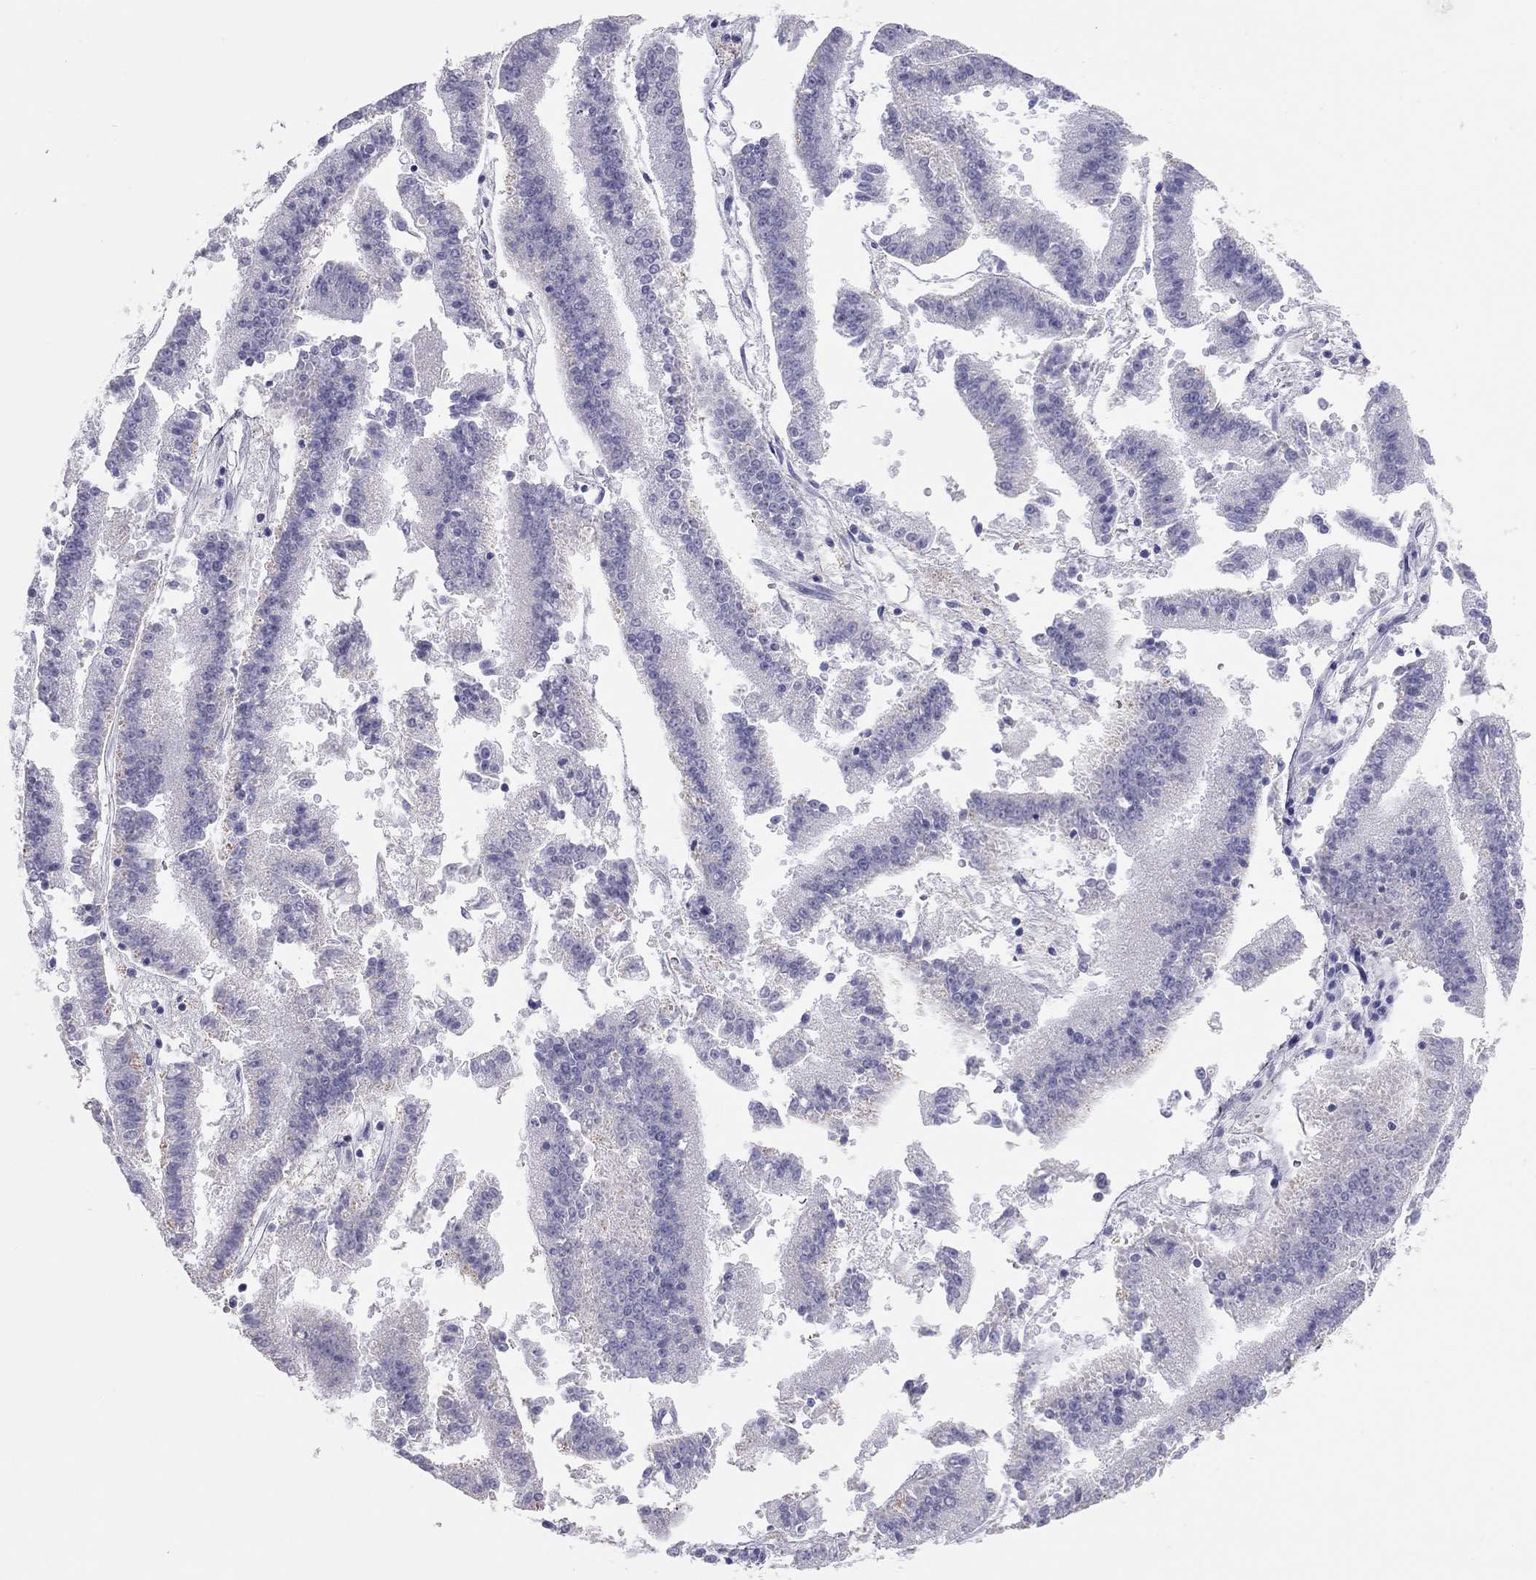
{"staining": {"intensity": "negative", "quantity": "none", "location": "none"}, "tissue": "endometrial cancer", "cell_type": "Tumor cells", "image_type": "cancer", "snomed": [{"axis": "morphology", "description": "Adenocarcinoma, NOS"}, {"axis": "topography", "description": "Endometrium"}], "caption": "An image of adenocarcinoma (endometrial) stained for a protein reveals no brown staining in tumor cells.", "gene": "SPATA12", "patient": {"sex": "female", "age": 66}}